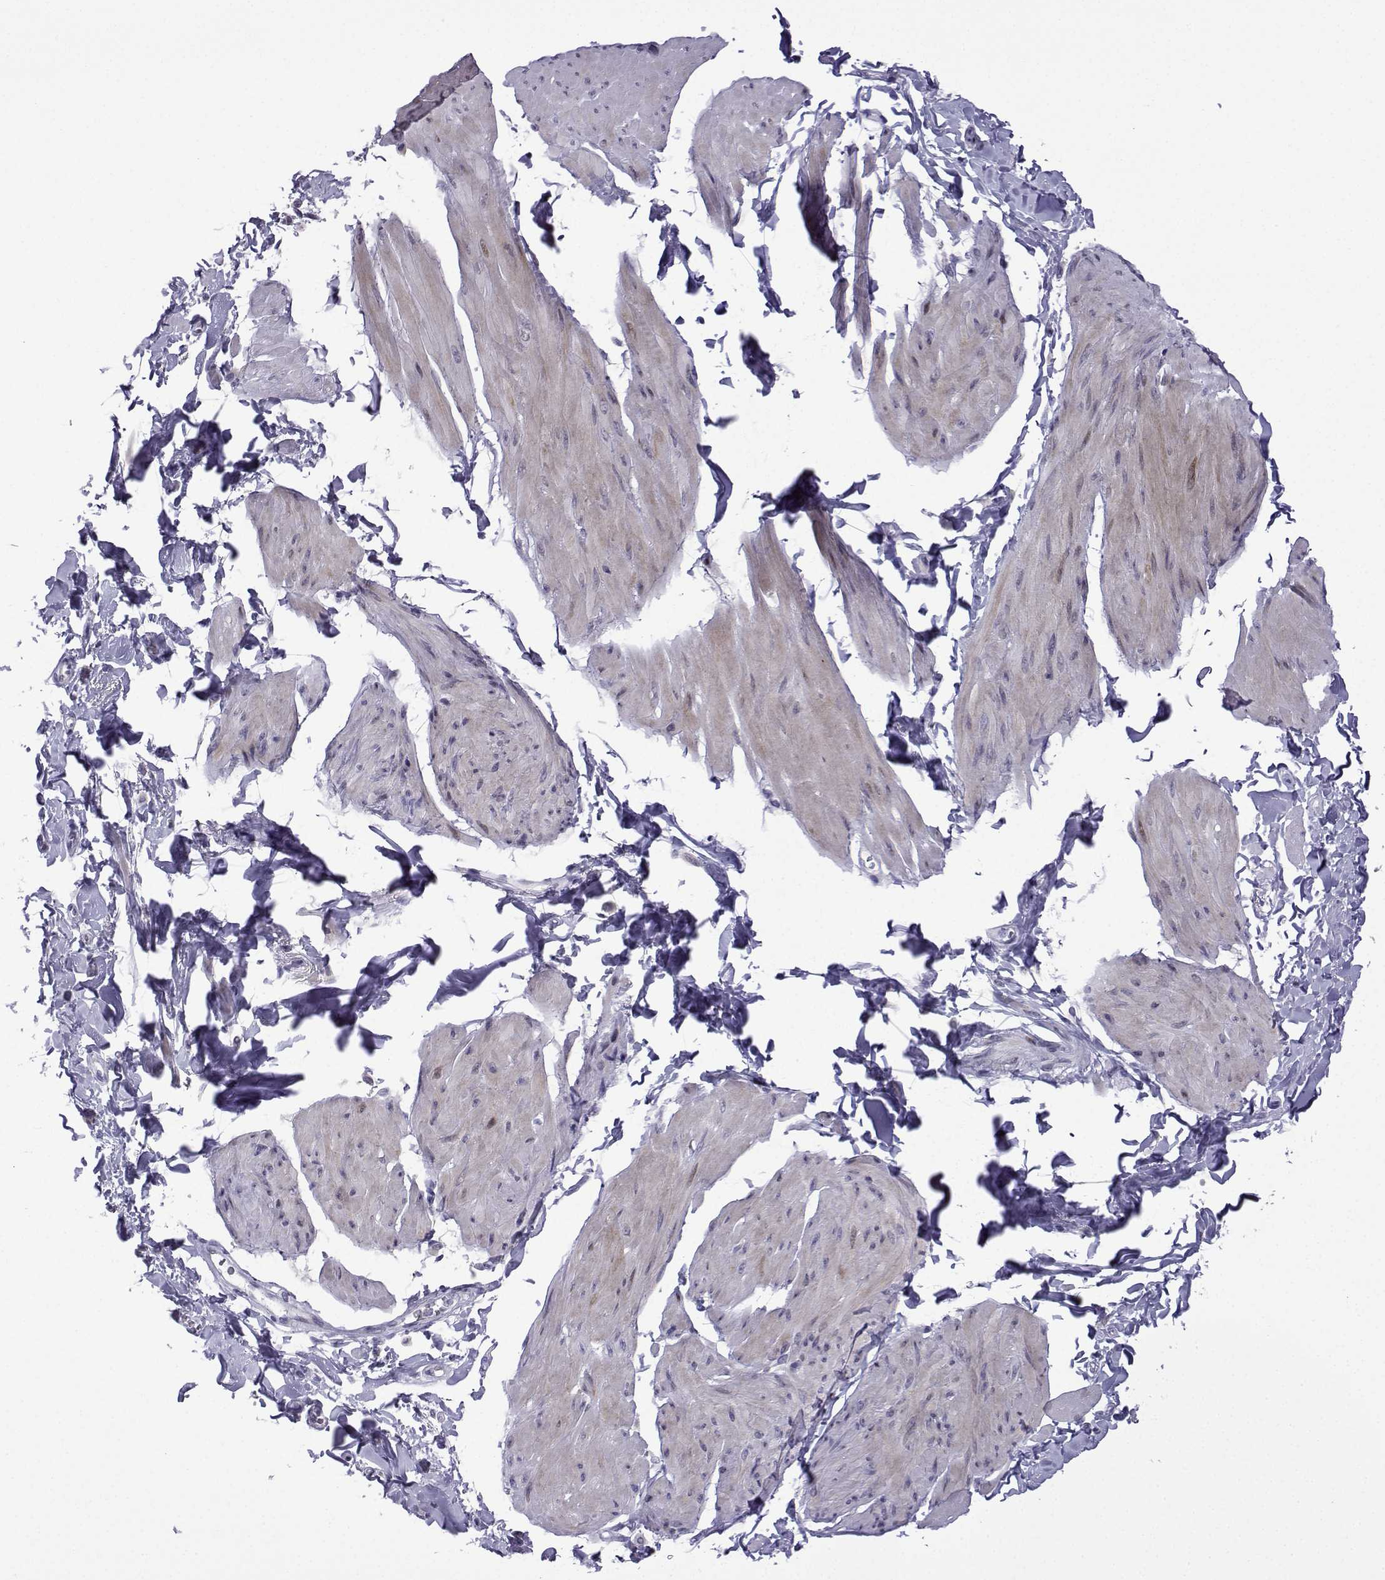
{"staining": {"intensity": "weak", "quantity": "<25%", "location": "cytoplasmic/membranous"}, "tissue": "smooth muscle", "cell_type": "Smooth muscle cells", "image_type": "normal", "snomed": [{"axis": "morphology", "description": "Normal tissue, NOS"}, {"axis": "topography", "description": "Adipose tissue"}, {"axis": "topography", "description": "Smooth muscle"}, {"axis": "topography", "description": "Peripheral nerve tissue"}], "caption": "Immunohistochemistry image of benign smooth muscle stained for a protein (brown), which exhibits no expression in smooth muscle cells.", "gene": "CFAP70", "patient": {"sex": "male", "age": 83}}